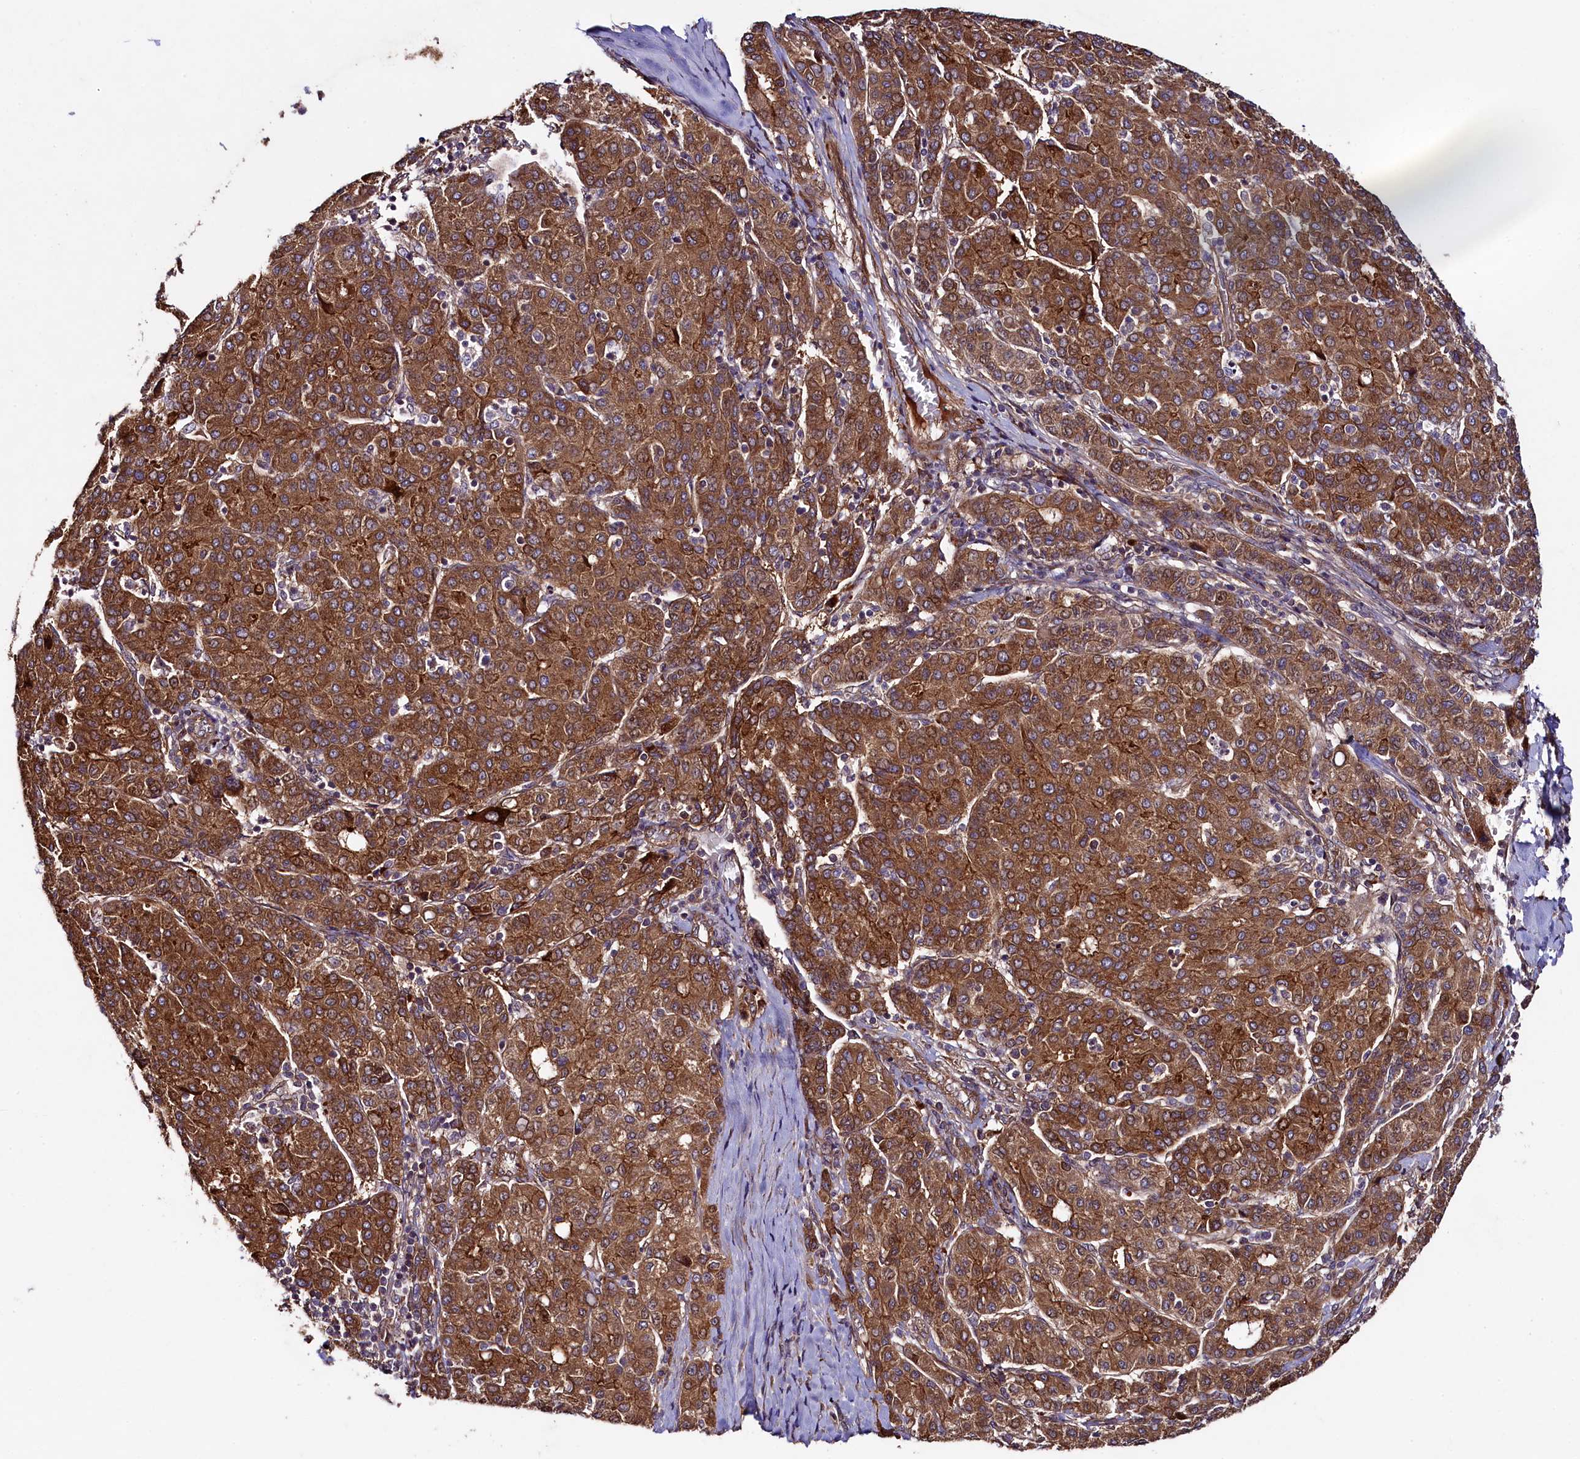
{"staining": {"intensity": "moderate", "quantity": ">75%", "location": "cytoplasmic/membranous"}, "tissue": "liver cancer", "cell_type": "Tumor cells", "image_type": "cancer", "snomed": [{"axis": "morphology", "description": "Carcinoma, Hepatocellular, NOS"}, {"axis": "topography", "description": "Liver"}], "caption": "Moderate cytoplasmic/membranous staining for a protein is present in about >75% of tumor cells of liver cancer (hepatocellular carcinoma) using IHC.", "gene": "CCDC102A", "patient": {"sex": "male", "age": 65}}